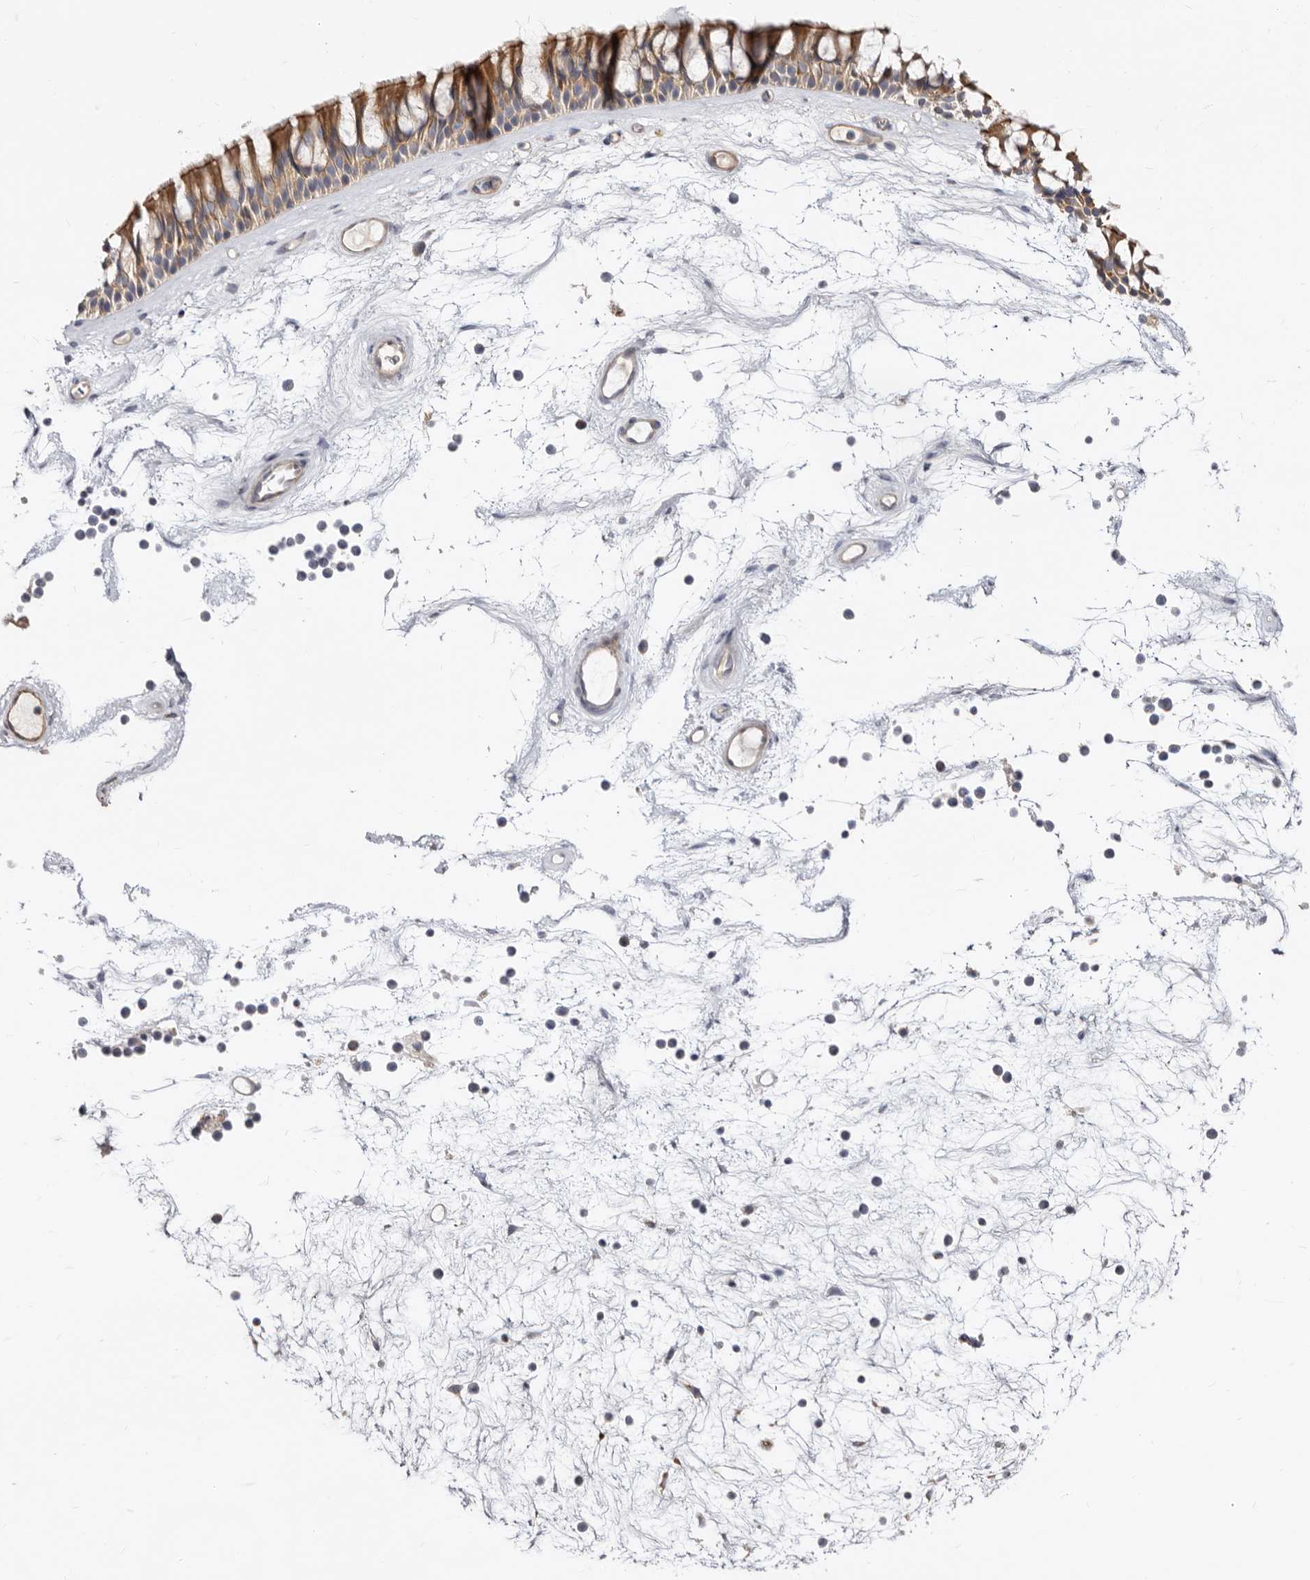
{"staining": {"intensity": "moderate", "quantity": ">75%", "location": "cytoplasmic/membranous"}, "tissue": "nasopharynx", "cell_type": "Respiratory epithelial cells", "image_type": "normal", "snomed": [{"axis": "morphology", "description": "Normal tissue, NOS"}, {"axis": "topography", "description": "Nasopharynx"}], "caption": "Nasopharynx stained with IHC demonstrates moderate cytoplasmic/membranous positivity in about >75% of respiratory epithelial cells. (Brightfield microscopy of DAB IHC at high magnification).", "gene": "BAIAP2L1", "patient": {"sex": "male", "age": 64}}